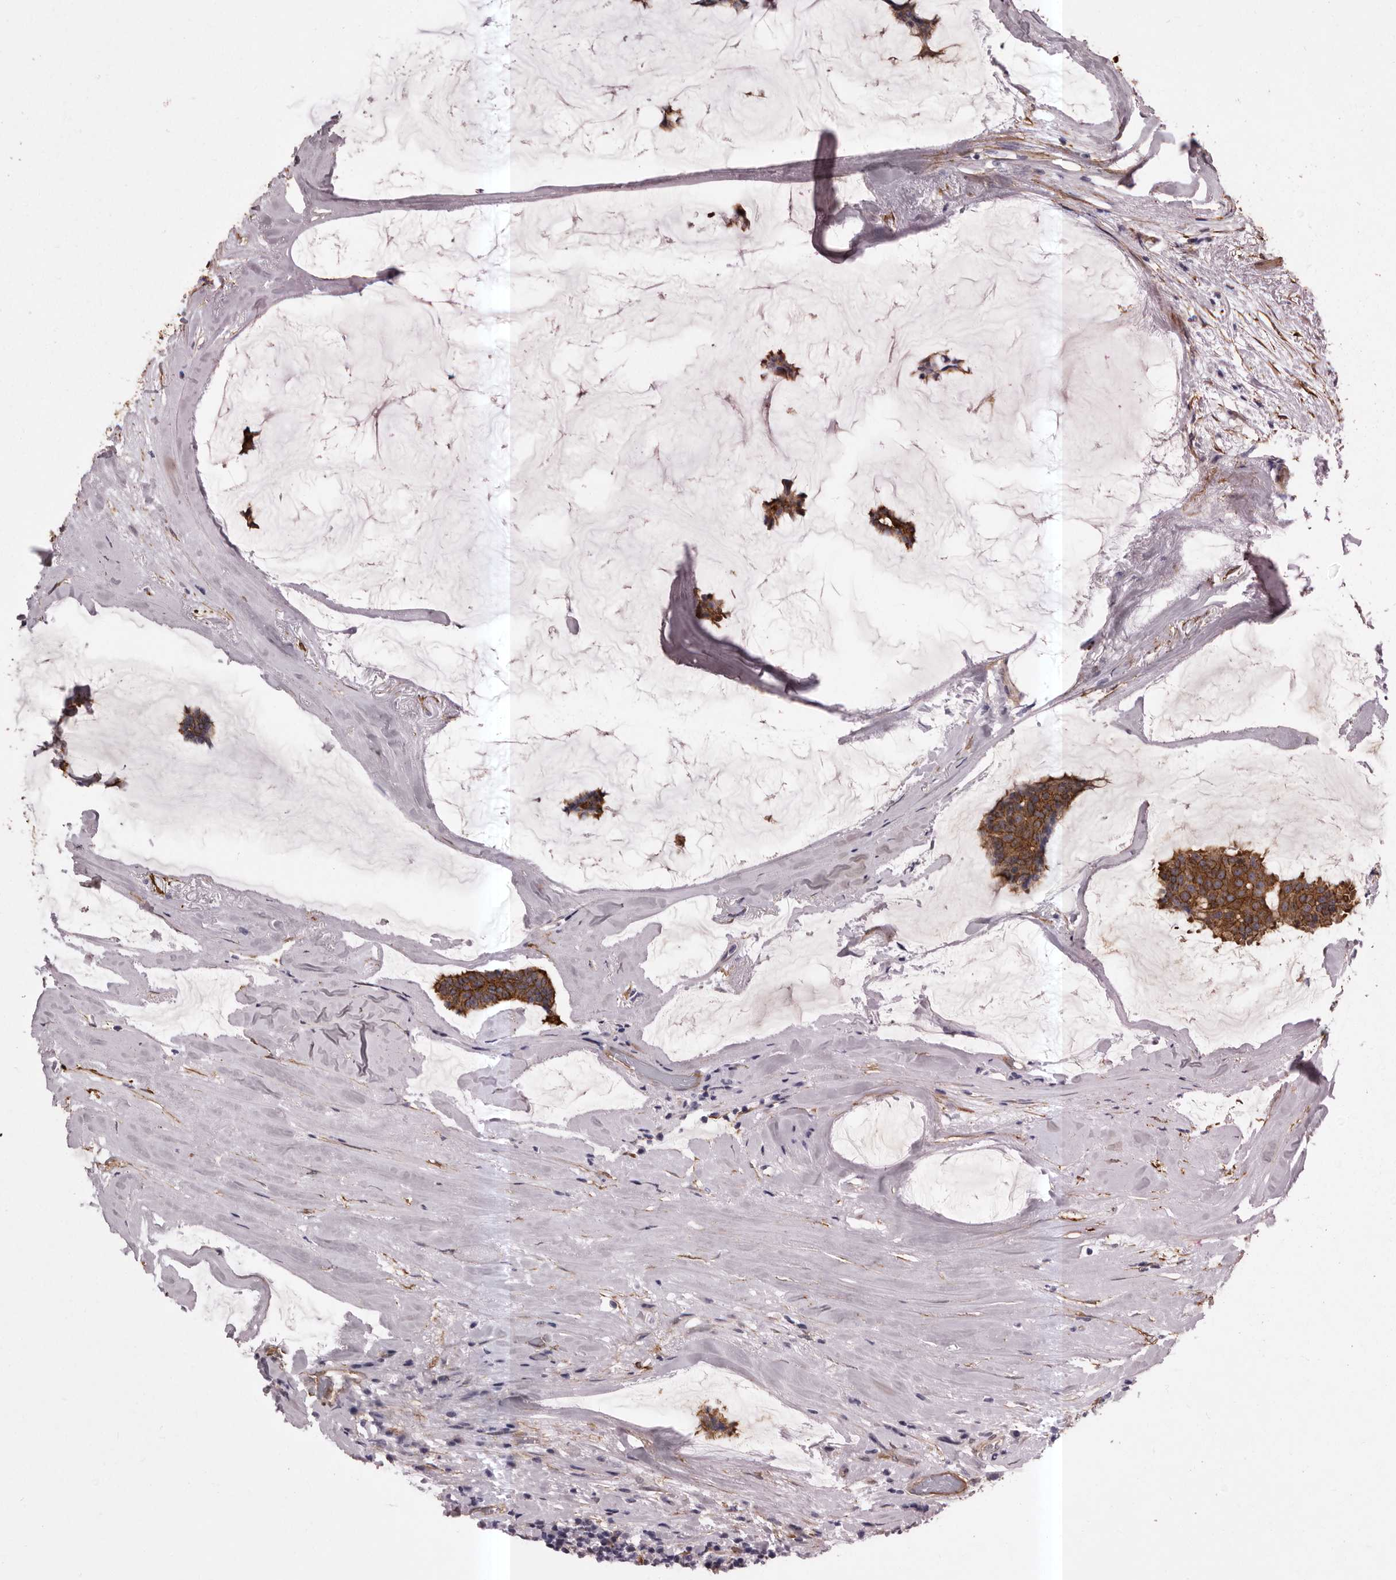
{"staining": {"intensity": "moderate", "quantity": ">75%", "location": "cytoplasmic/membranous"}, "tissue": "breast cancer", "cell_type": "Tumor cells", "image_type": "cancer", "snomed": [{"axis": "morphology", "description": "Duct carcinoma"}, {"axis": "topography", "description": "Breast"}], "caption": "Protein staining of breast cancer tissue shows moderate cytoplasmic/membranous expression in approximately >75% of tumor cells.", "gene": "ENAH", "patient": {"sex": "female", "age": 93}}